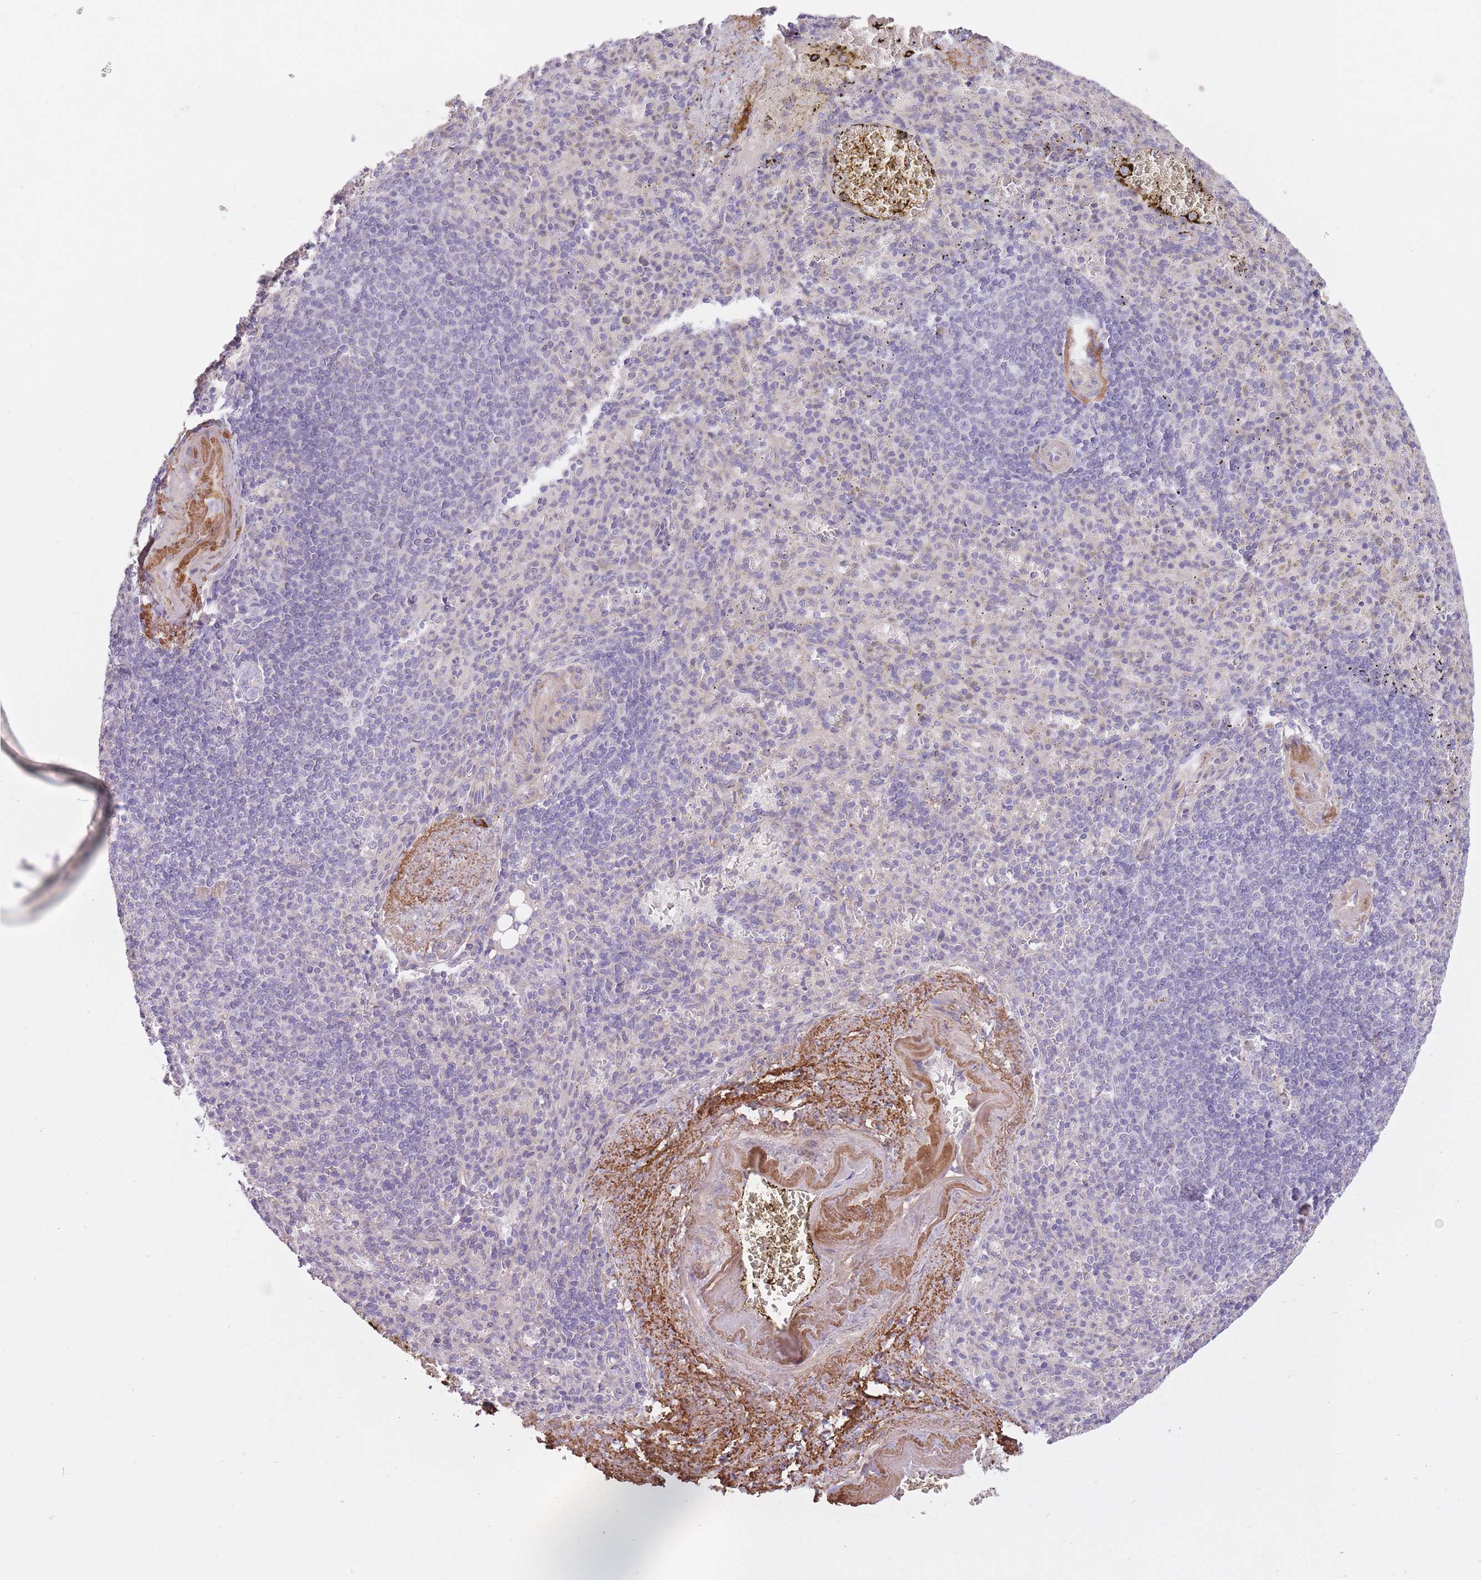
{"staining": {"intensity": "negative", "quantity": "none", "location": "none"}, "tissue": "spleen", "cell_type": "Cells in red pulp", "image_type": "normal", "snomed": [{"axis": "morphology", "description": "Normal tissue, NOS"}, {"axis": "topography", "description": "Spleen"}], "caption": "High magnification brightfield microscopy of unremarkable spleen stained with DAB (brown) and counterstained with hematoxylin (blue): cells in red pulp show no significant staining. (DAB immunohistochemistry (IHC), high magnification).", "gene": "REV1", "patient": {"sex": "female", "age": 74}}